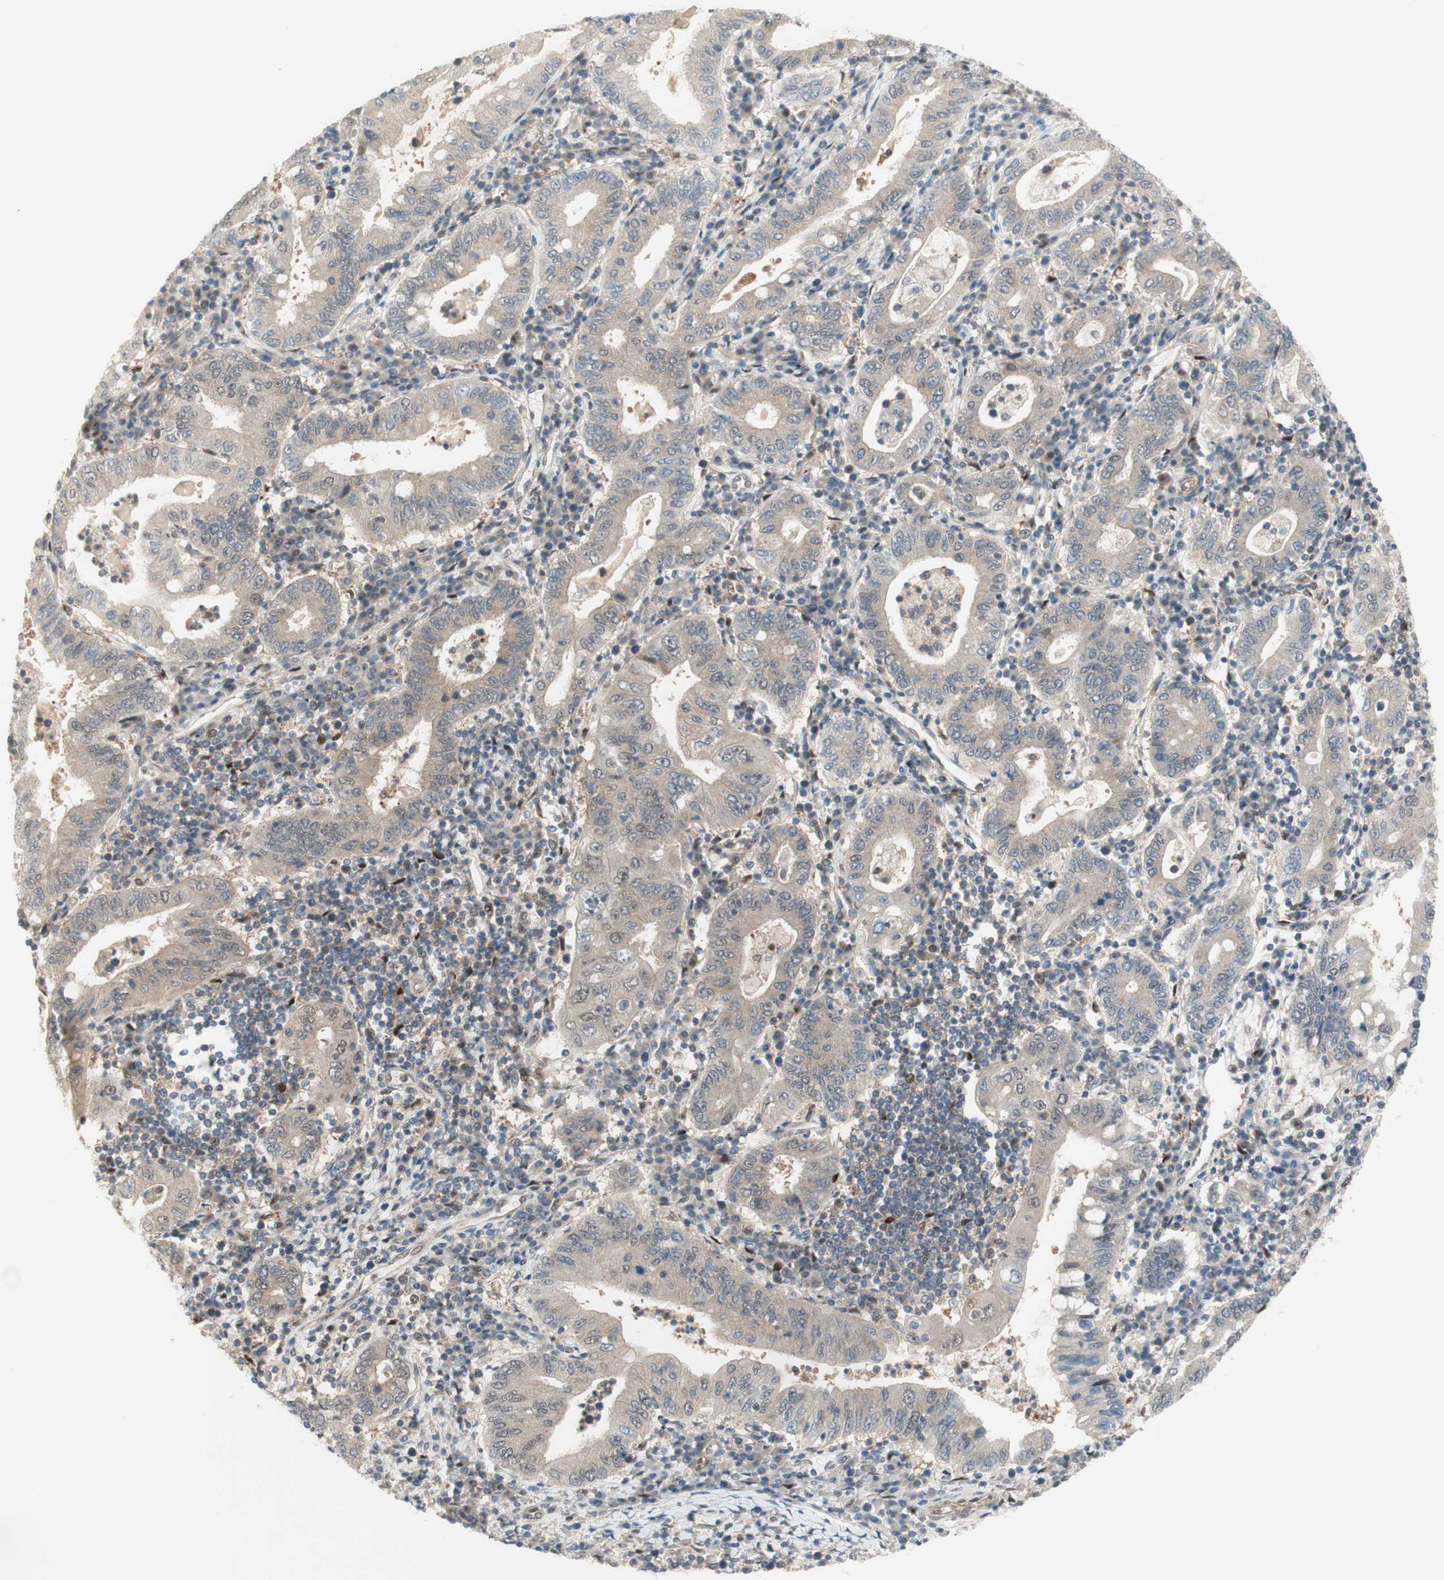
{"staining": {"intensity": "weak", "quantity": "<25%", "location": "nuclear"}, "tissue": "stomach cancer", "cell_type": "Tumor cells", "image_type": "cancer", "snomed": [{"axis": "morphology", "description": "Normal tissue, NOS"}, {"axis": "morphology", "description": "Adenocarcinoma, NOS"}, {"axis": "topography", "description": "Esophagus"}, {"axis": "topography", "description": "Stomach, upper"}, {"axis": "topography", "description": "Peripheral nerve tissue"}], "caption": "The image exhibits no staining of tumor cells in stomach cancer.", "gene": "RFNG", "patient": {"sex": "male", "age": 62}}